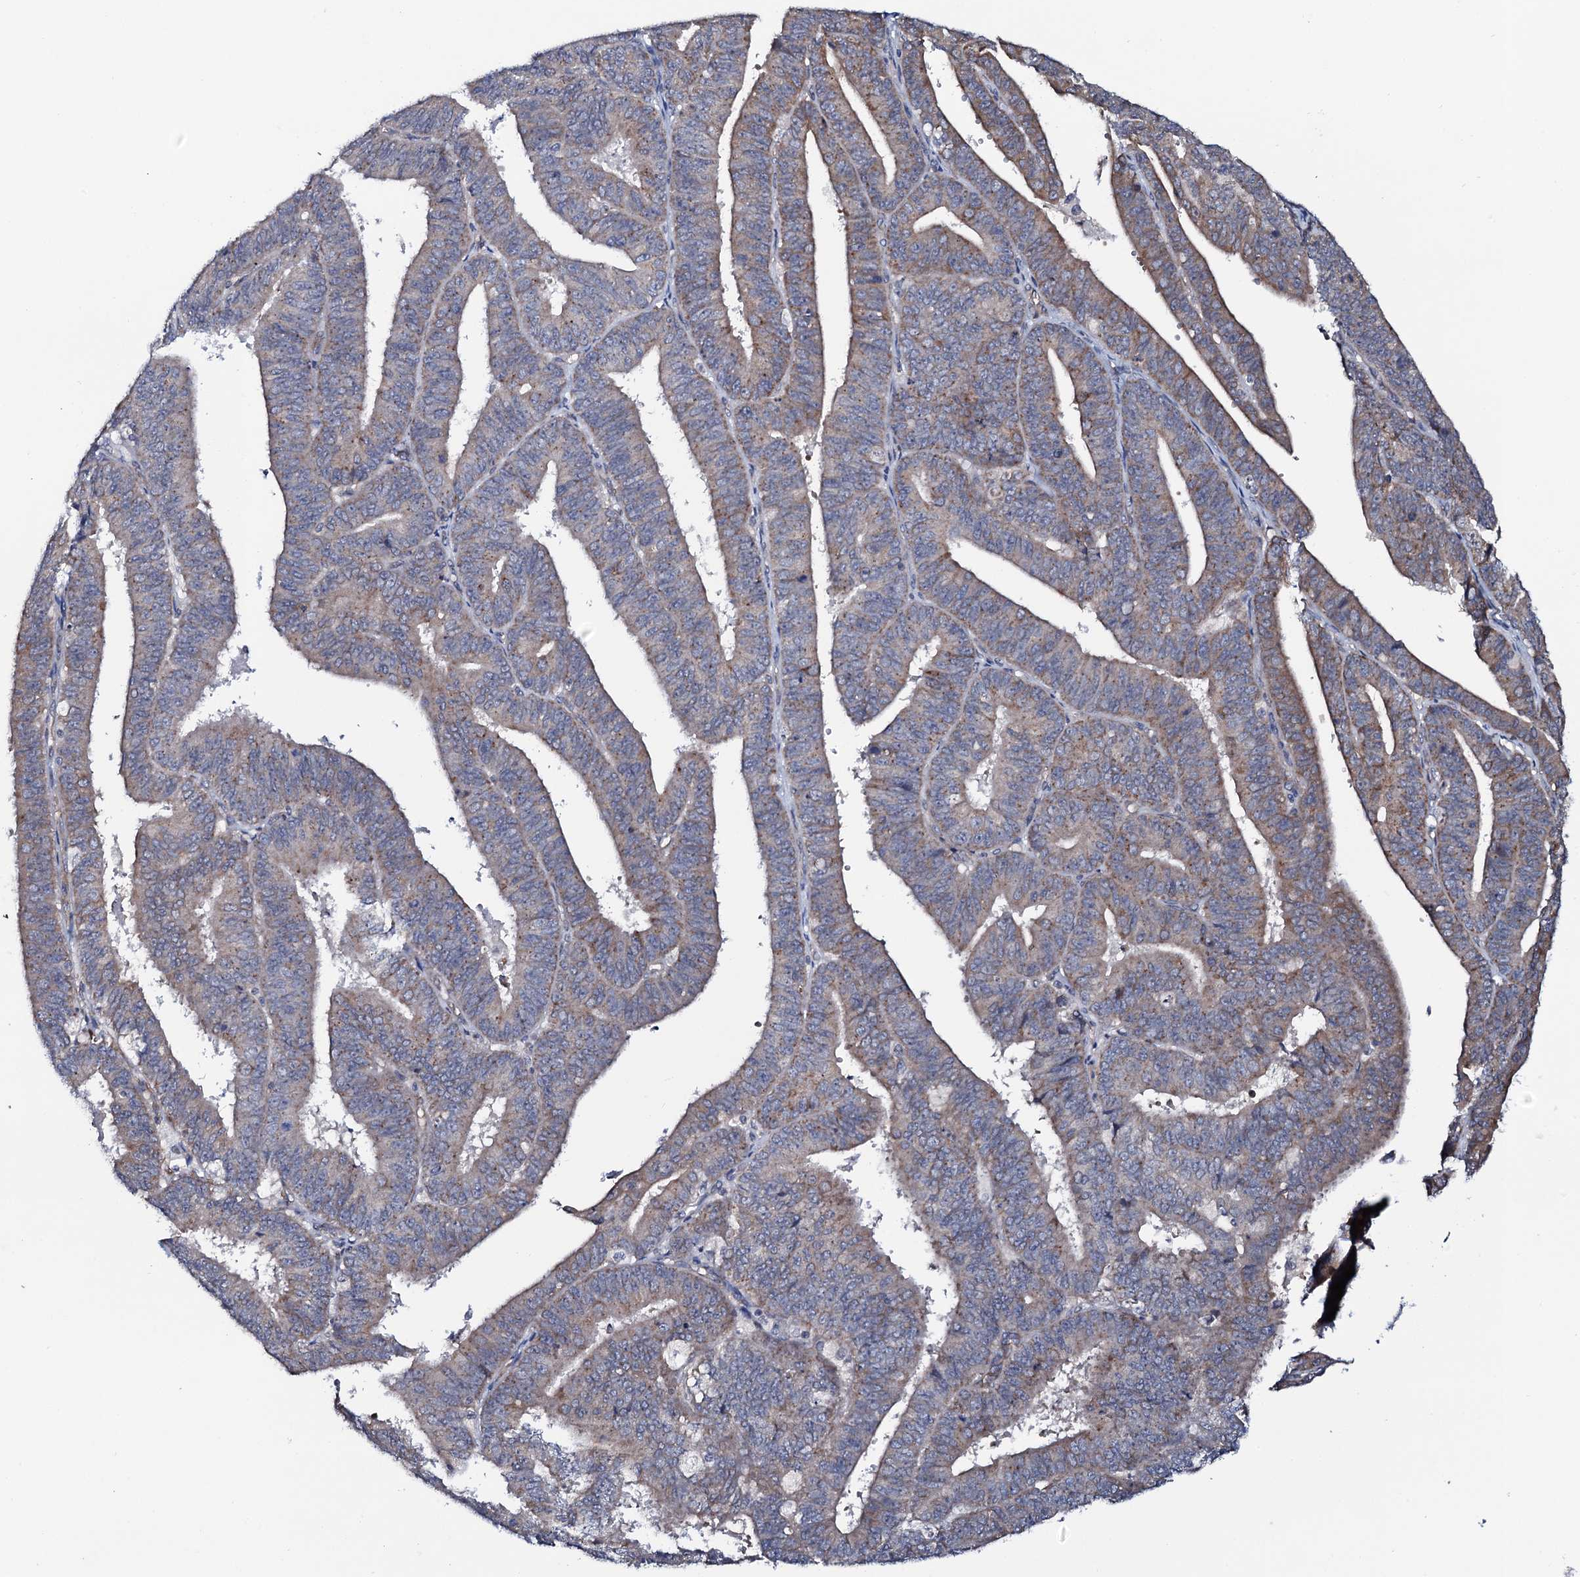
{"staining": {"intensity": "moderate", "quantity": "25%-75%", "location": "cytoplasmic/membranous"}, "tissue": "endometrial cancer", "cell_type": "Tumor cells", "image_type": "cancer", "snomed": [{"axis": "morphology", "description": "Adenocarcinoma, NOS"}, {"axis": "topography", "description": "Endometrium"}], "caption": "This is a histology image of IHC staining of endometrial cancer (adenocarcinoma), which shows moderate positivity in the cytoplasmic/membranous of tumor cells.", "gene": "PPP1R3D", "patient": {"sex": "female", "age": 73}}